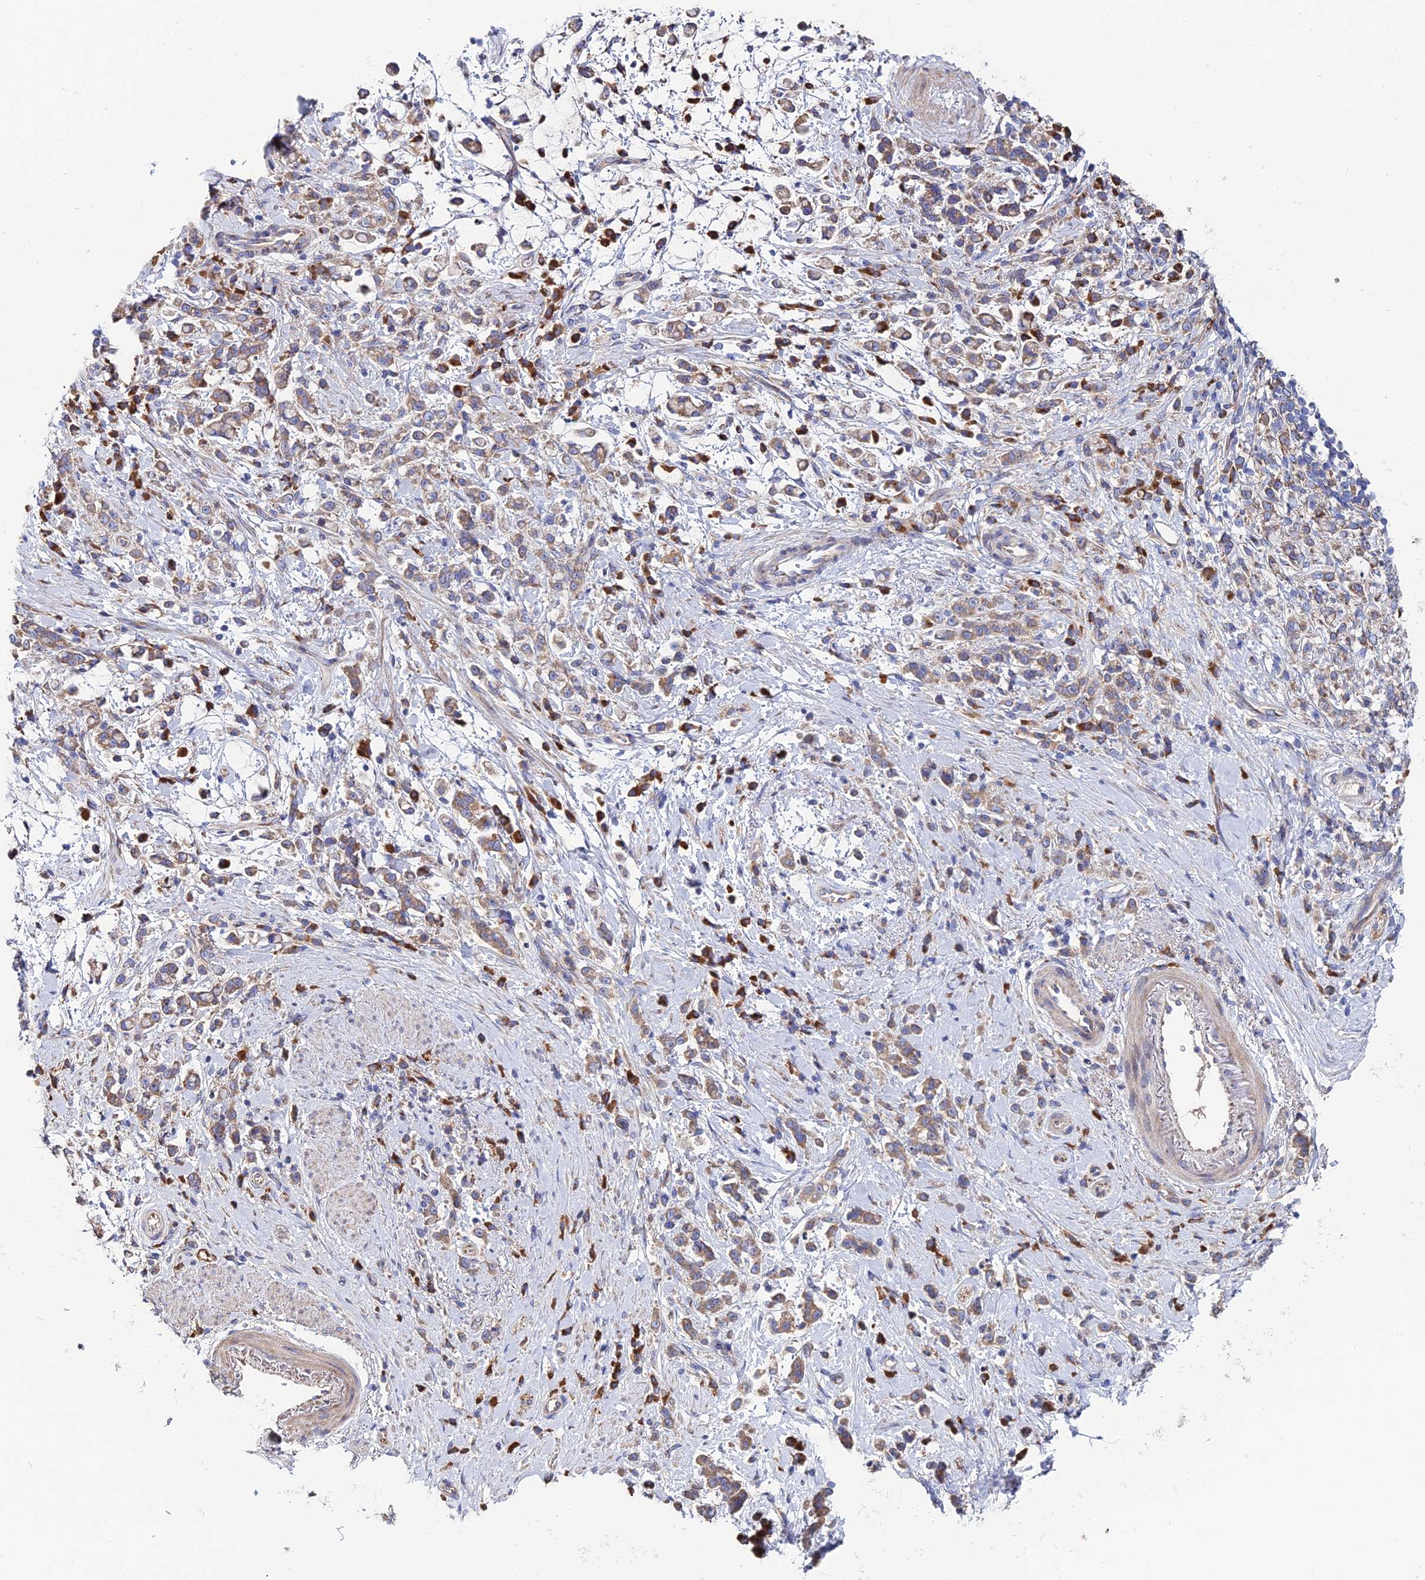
{"staining": {"intensity": "moderate", "quantity": ">75%", "location": "cytoplasmic/membranous"}, "tissue": "stomach cancer", "cell_type": "Tumor cells", "image_type": "cancer", "snomed": [{"axis": "morphology", "description": "Adenocarcinoma, NOS"}, {"axis": "topography", "description": "Stomach"}], "caption": "Brown immunohistochemical staining in human adenocarcinoma (stomach) demonstrates moderate cytoplasmic/membranous positivity in about >75% of tumor cells.", "gene": "CLCN3", "patient": {"sex": "female", "age": 60}}